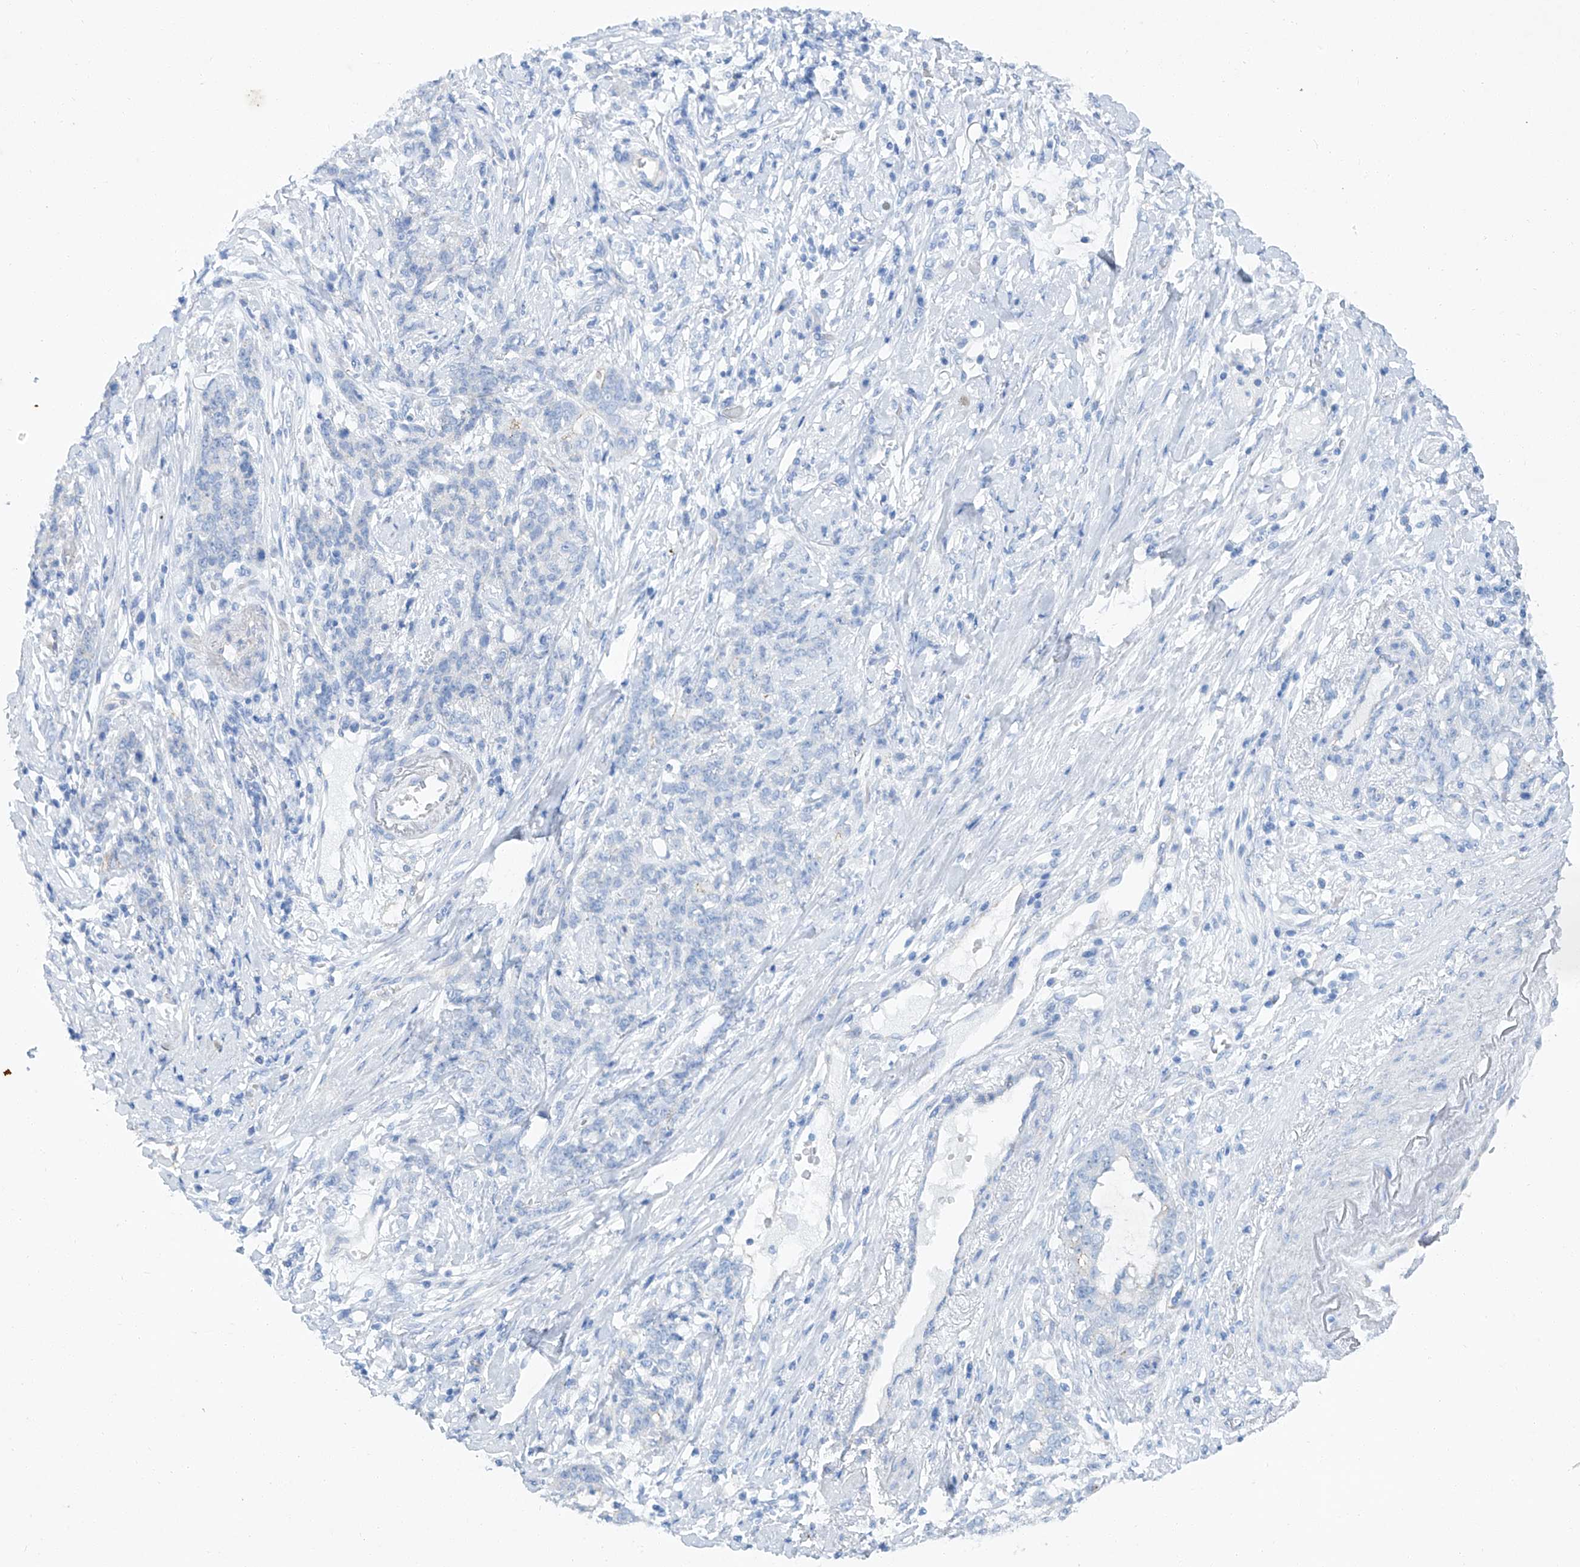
{"staining": {"intensity": "negative", "quantity": "none", "location": "none"}, "tissue": "stomach cancer", "cell_type": "Tumor cells", "image_type": "cancer", "snomed": [{"axis": "morphology", "description": "Adenocarcinoma, NOS"}, {"axis": "topography", "description": "Stomach, lower"}], "caption": "This is an IHC histopathology image of stomach cancer (adenocarcinoma). There is no positivity in tumor cells.", "gene": "MAGI1", "patient": {"sex": "male", "age": 88}}